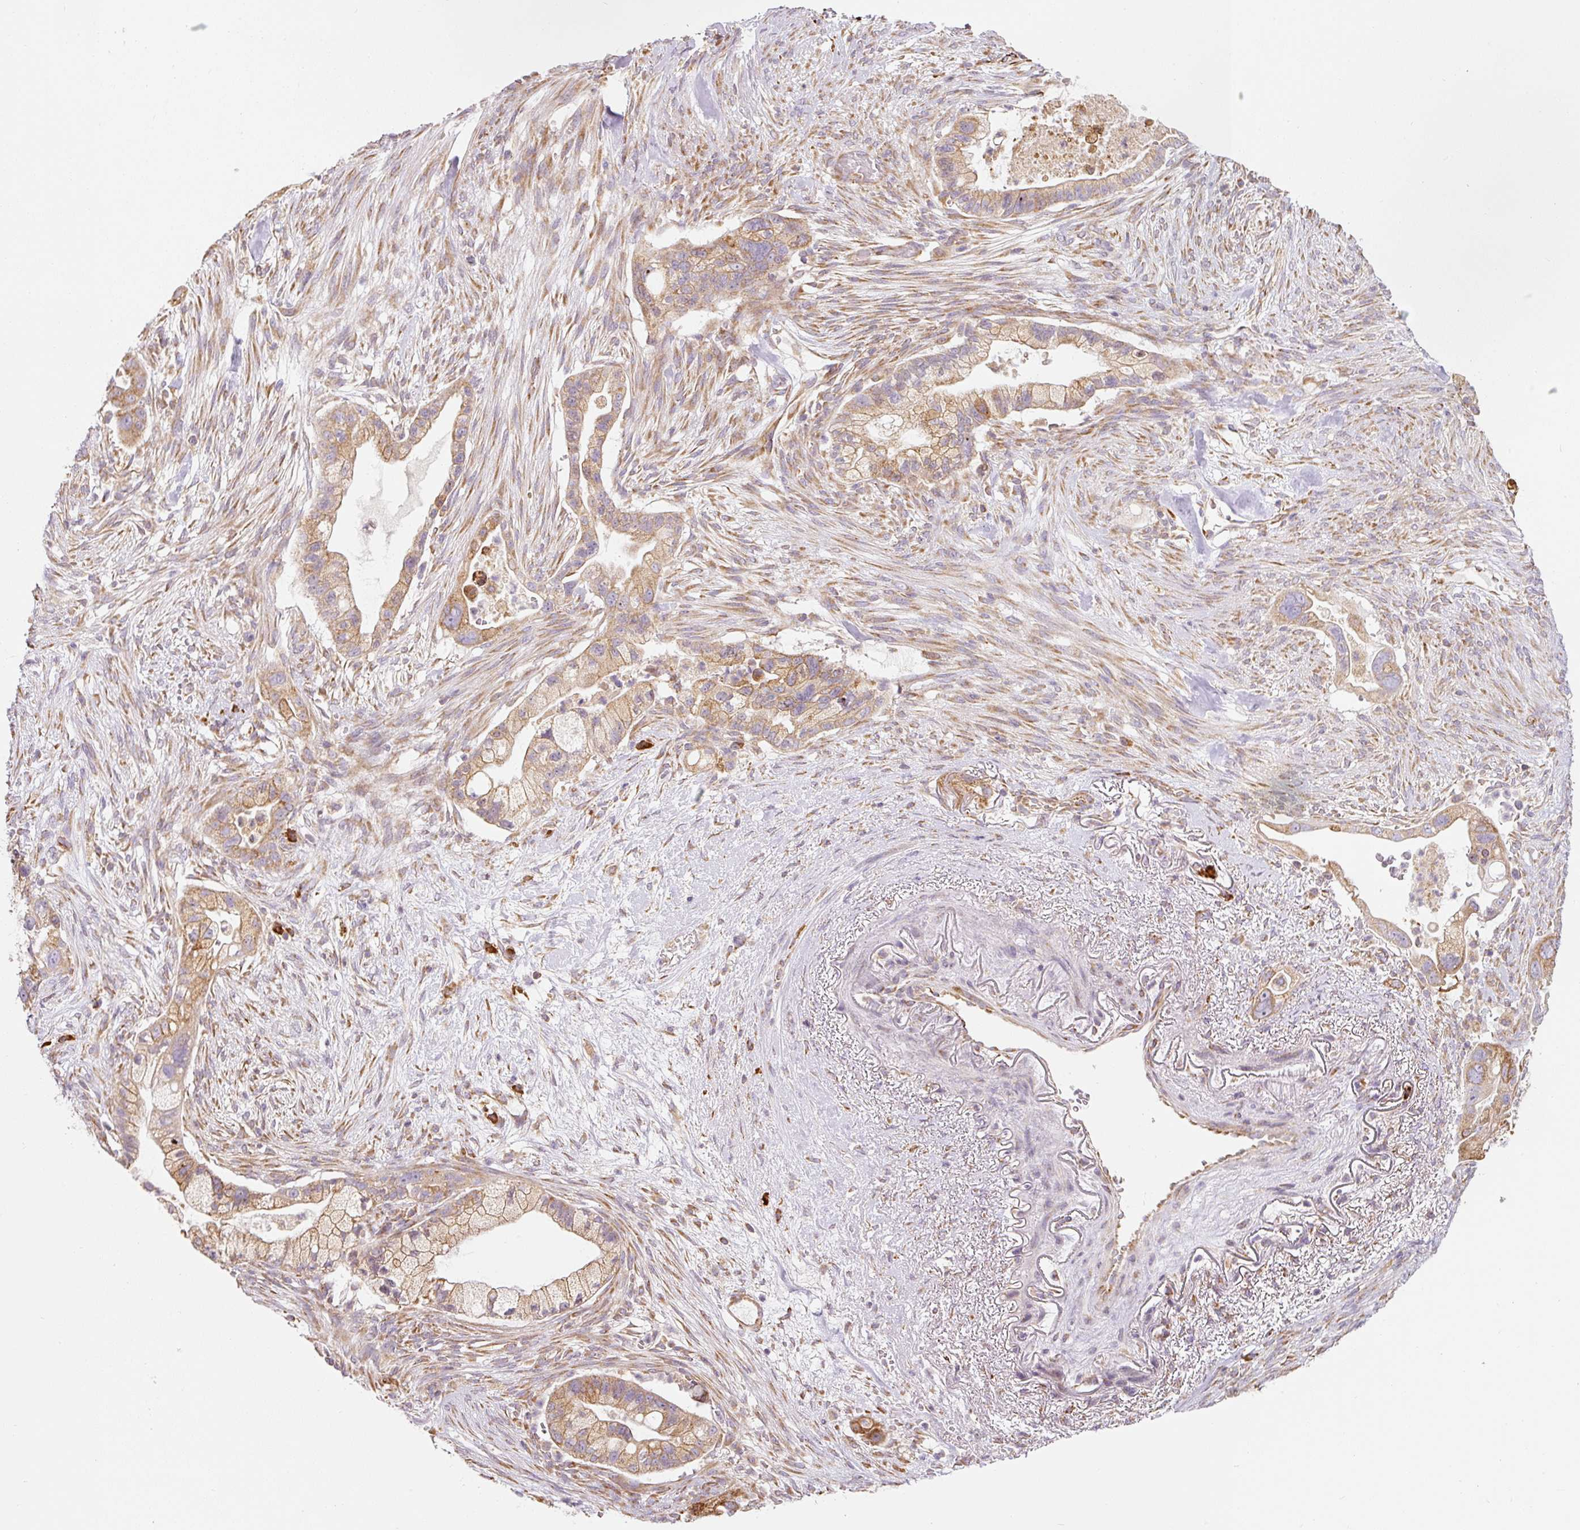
{"staining": {"intensity": "moderate", "quantity": ">75%", "location": "cytoplasmic/membranous"}, "tissue": "pancreatic cancer", "cell_type": "Tumor cells", "image_type": "cancer", "snomed": [{"axis": "morphology", "description": "Adenocarcinoma, NOS"}, {"axis": "topography", "description": "Pancreas"}], "caption": "Immunohistochemical staining of pancreatic cancer (adenocarcinoma) reveals medium levels of moderate cytoplasmic/membranous expression in about >75% of tumor cells.", "gene": "MORN4", "patient": {"sex": "male", "age": 44}}